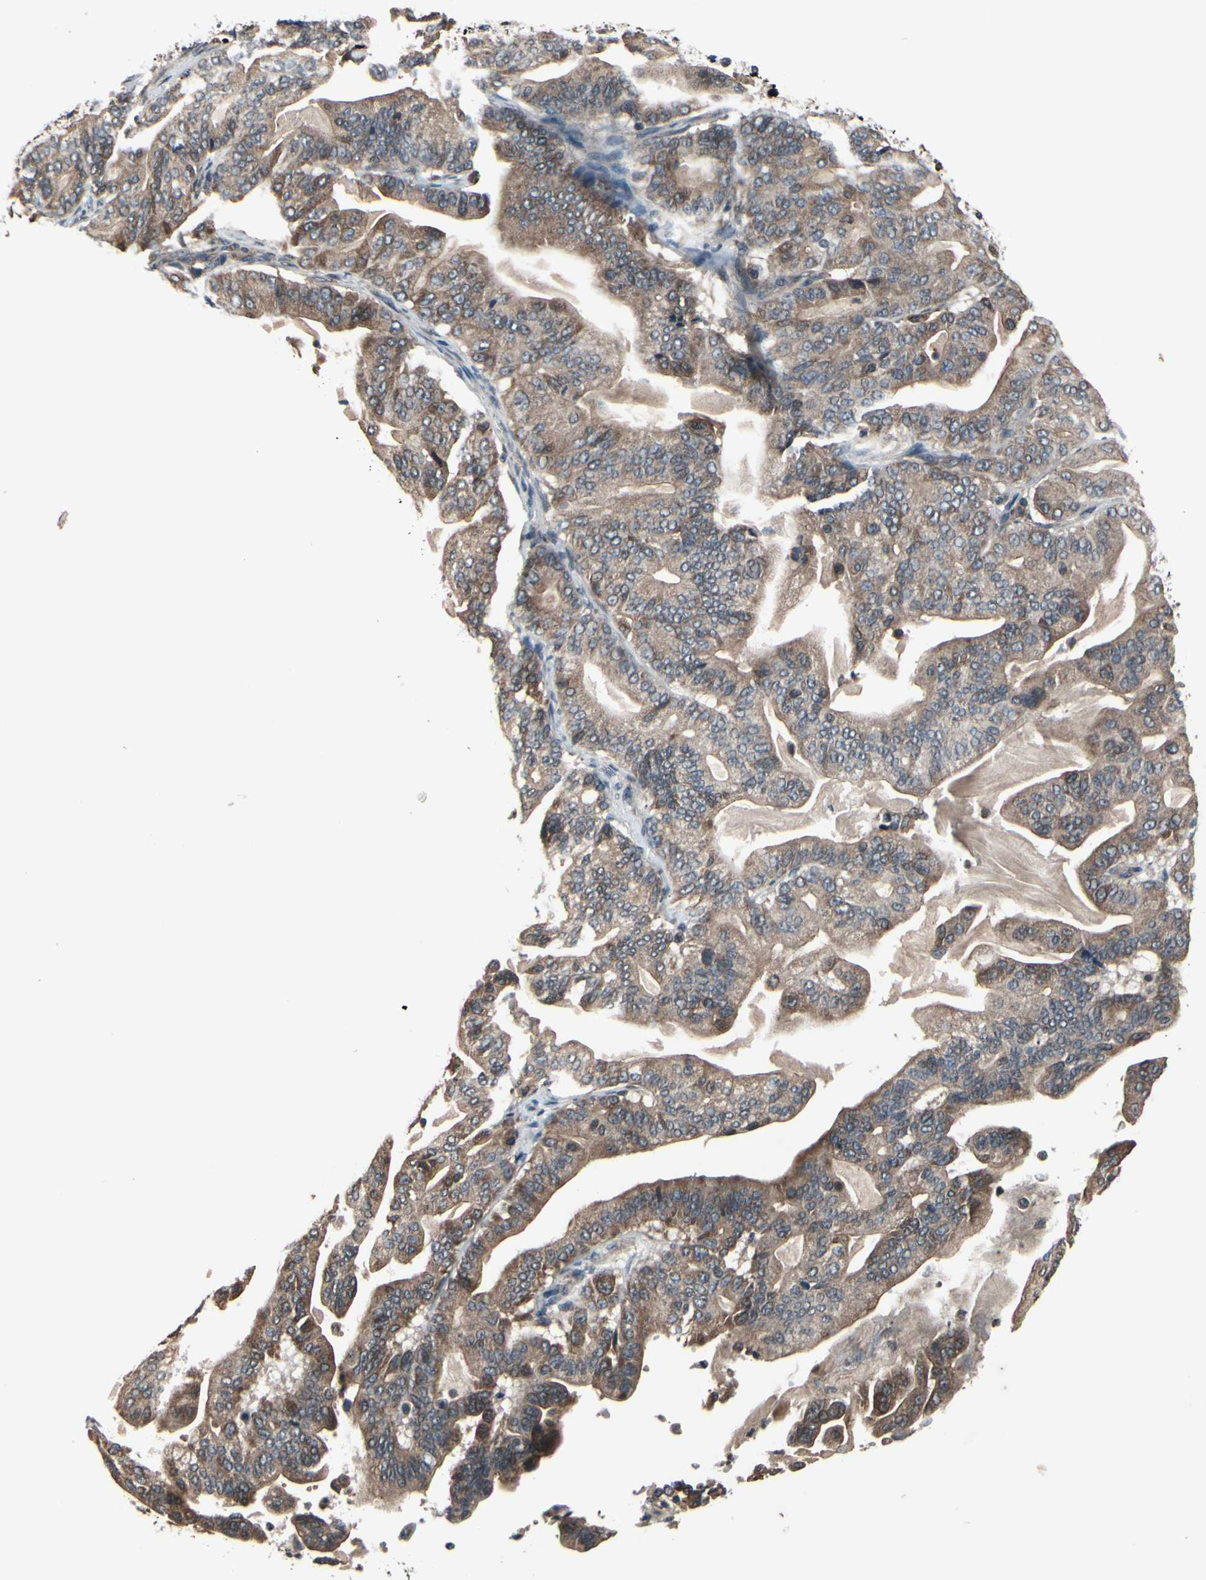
{"staining": {"intensity": "moderate", "quantity": ">75%", "location": "cytoplasmic/membranous"}, "tissue": "pancreatic cancer", "cell_type": "Tumor cells", "image_type": "cancer", "snomed": [{"axis": "morphology", "description": "Adenocarcinoma, NOS"}, {"axis": "topography", "description": "Pancreas"}], "caption": "Protein expression analysis of pancreatic adenocarcinoma reveals moderate cytoplasmic/membranous staining in about >75% of tumor cells.", "gene": "MBTPS2", "patient": {"sex": "male", "age": 63}}